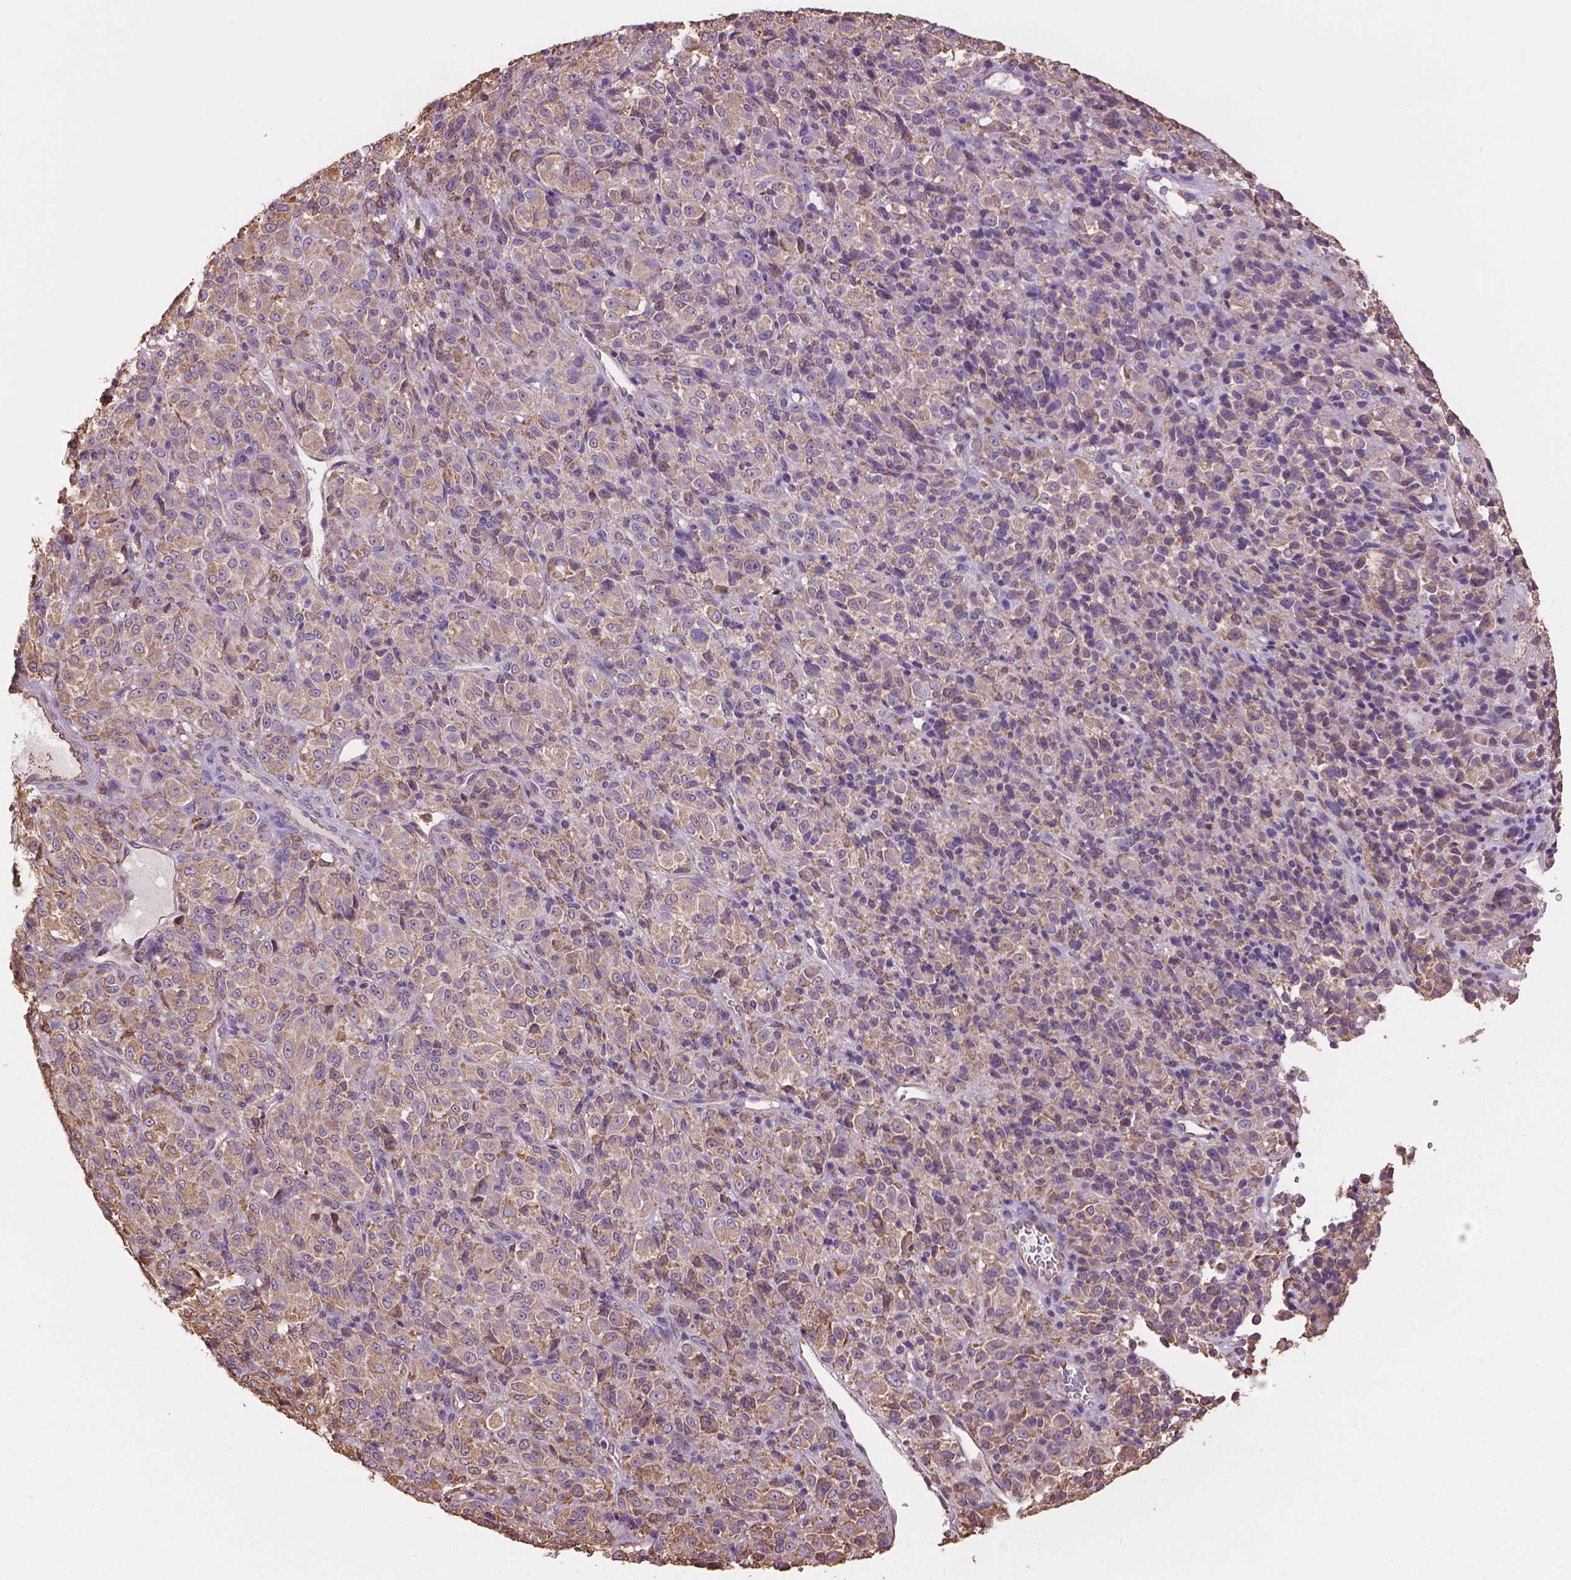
{"staining": {"intensity": "weak", "quantity": "25%-75%", "location": "cytoplasmic/membranous"}, "tissue": "melanoma", "cell_type": "Tumor cells", "image_type": "cancer", "snomed": [{"axis": "morphology", "description": "Malignant melanoma, Metastatic site"}, {"axis": "topography", "description": "Brain"}], "caption": "This micrograph shows melanoma stained with immunohistochemistry to label a protein in brown. The cytoplasmic/membranous of tumor cells show weak positivity for the protein. Nuclei are counter-stained blue.", "gene": "PPP2R5E", "patient": {"sex": "female", "age": 56}}